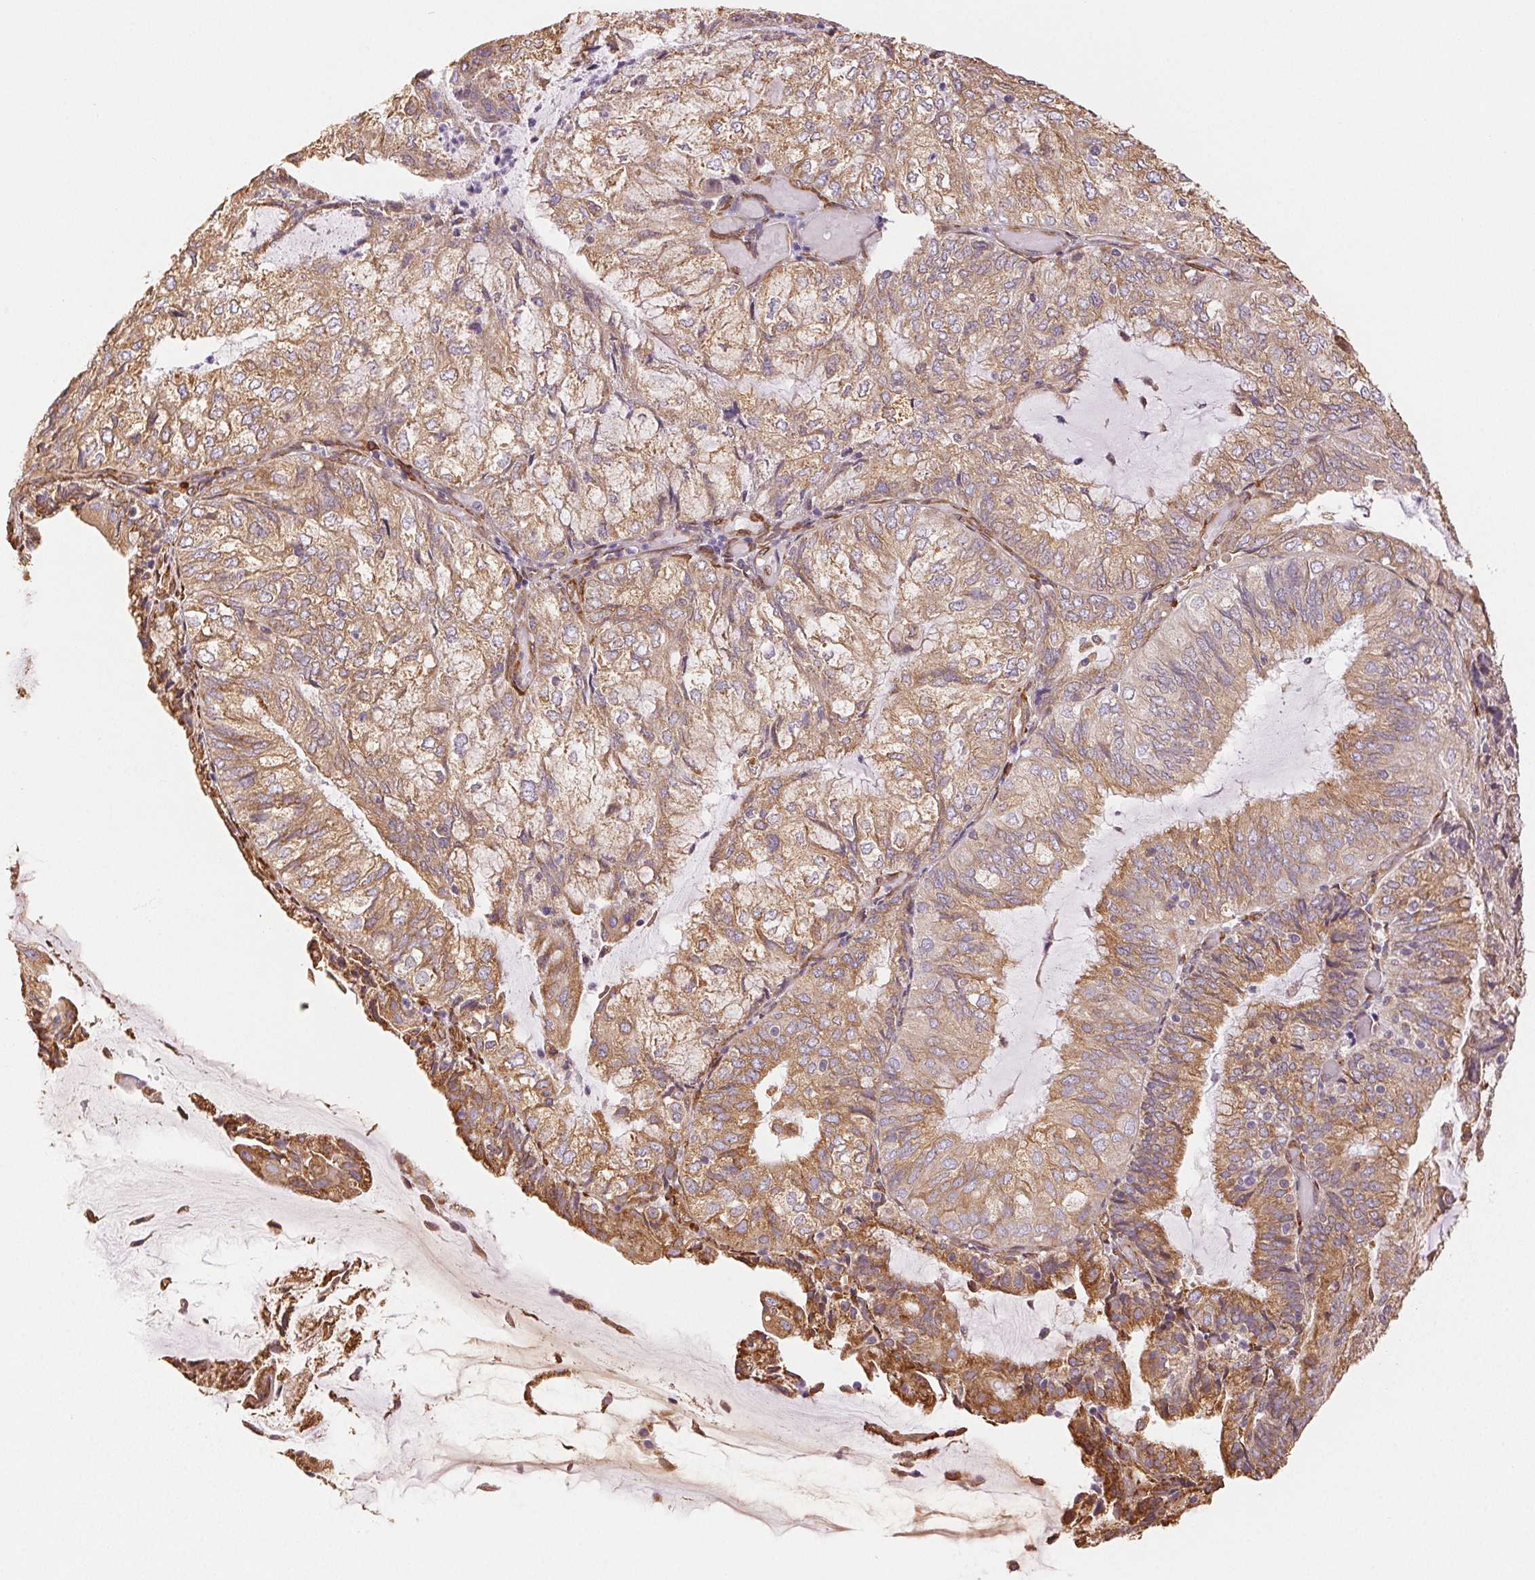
{"staining": {"intensity": "moderate", "quantity": ">75%", "location": "cytoplasmic/membranous"}, "tissue": "endometrial cancer", "cell_type": "Tumor cells", "image_type": "cancer", "snomed": [{"axis": "morphology", "description": "Adenocarcinoma, NOS"}, {"axis": "topography", "description": "Endometrium"}], "caption": "Endometrial cancer stained for a protein reveals moderate cytoplasmic/membranous positivity in tumor cells.", "gene": "RCN3", "patient": {"sex": "female", "age": 81}}